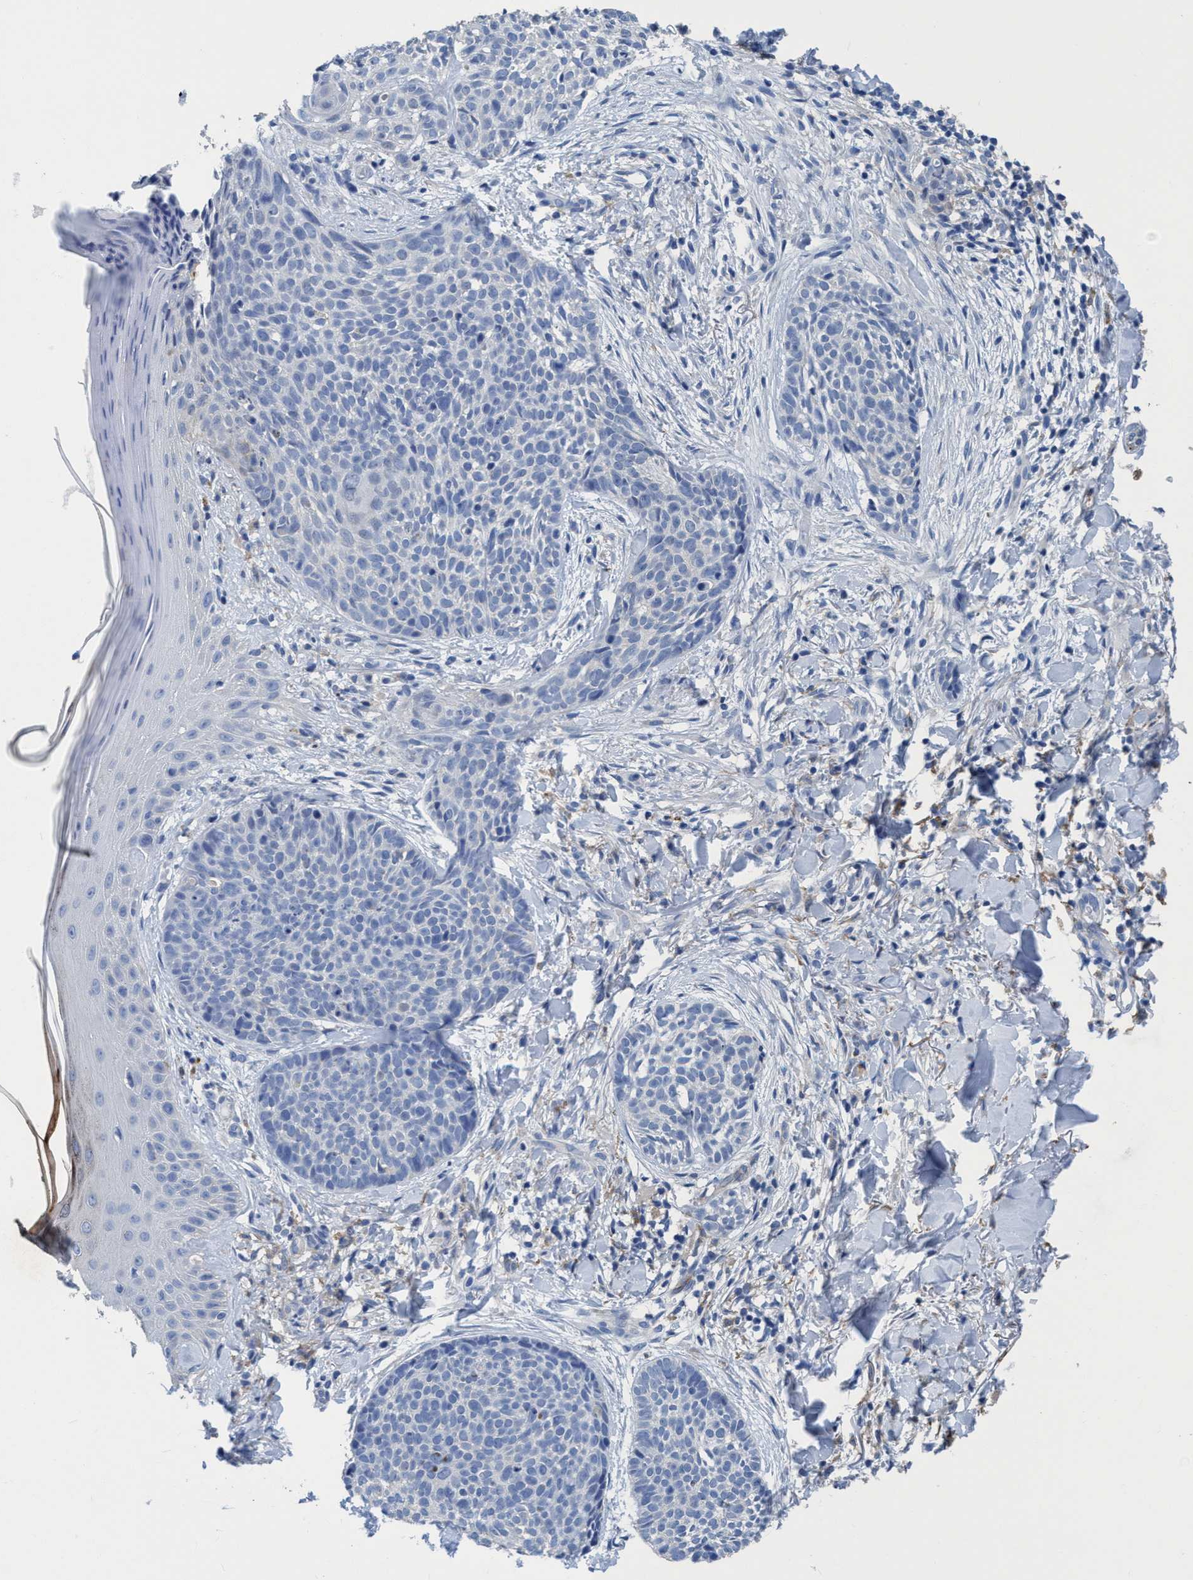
{"staining": {"intensity": "negative", "quantity": "none", "location": "none"}, "tissue": "skin cancer", "cell_type": "Tumor cells", "image_type": "cancer", "snomed": [{"axis": "morphology", "description": "Normal tissue, NOS"}, {"axis": "morphology", "description": "Basal cell carcinoma"}, {"axis": "topography", "description": "Skin"}], "caption": "Skin cancer stained for a protein using IHC displays no expression tumor cells.", "gene": "DNAI1", "patient": {"sex": "male", "age": 67}}